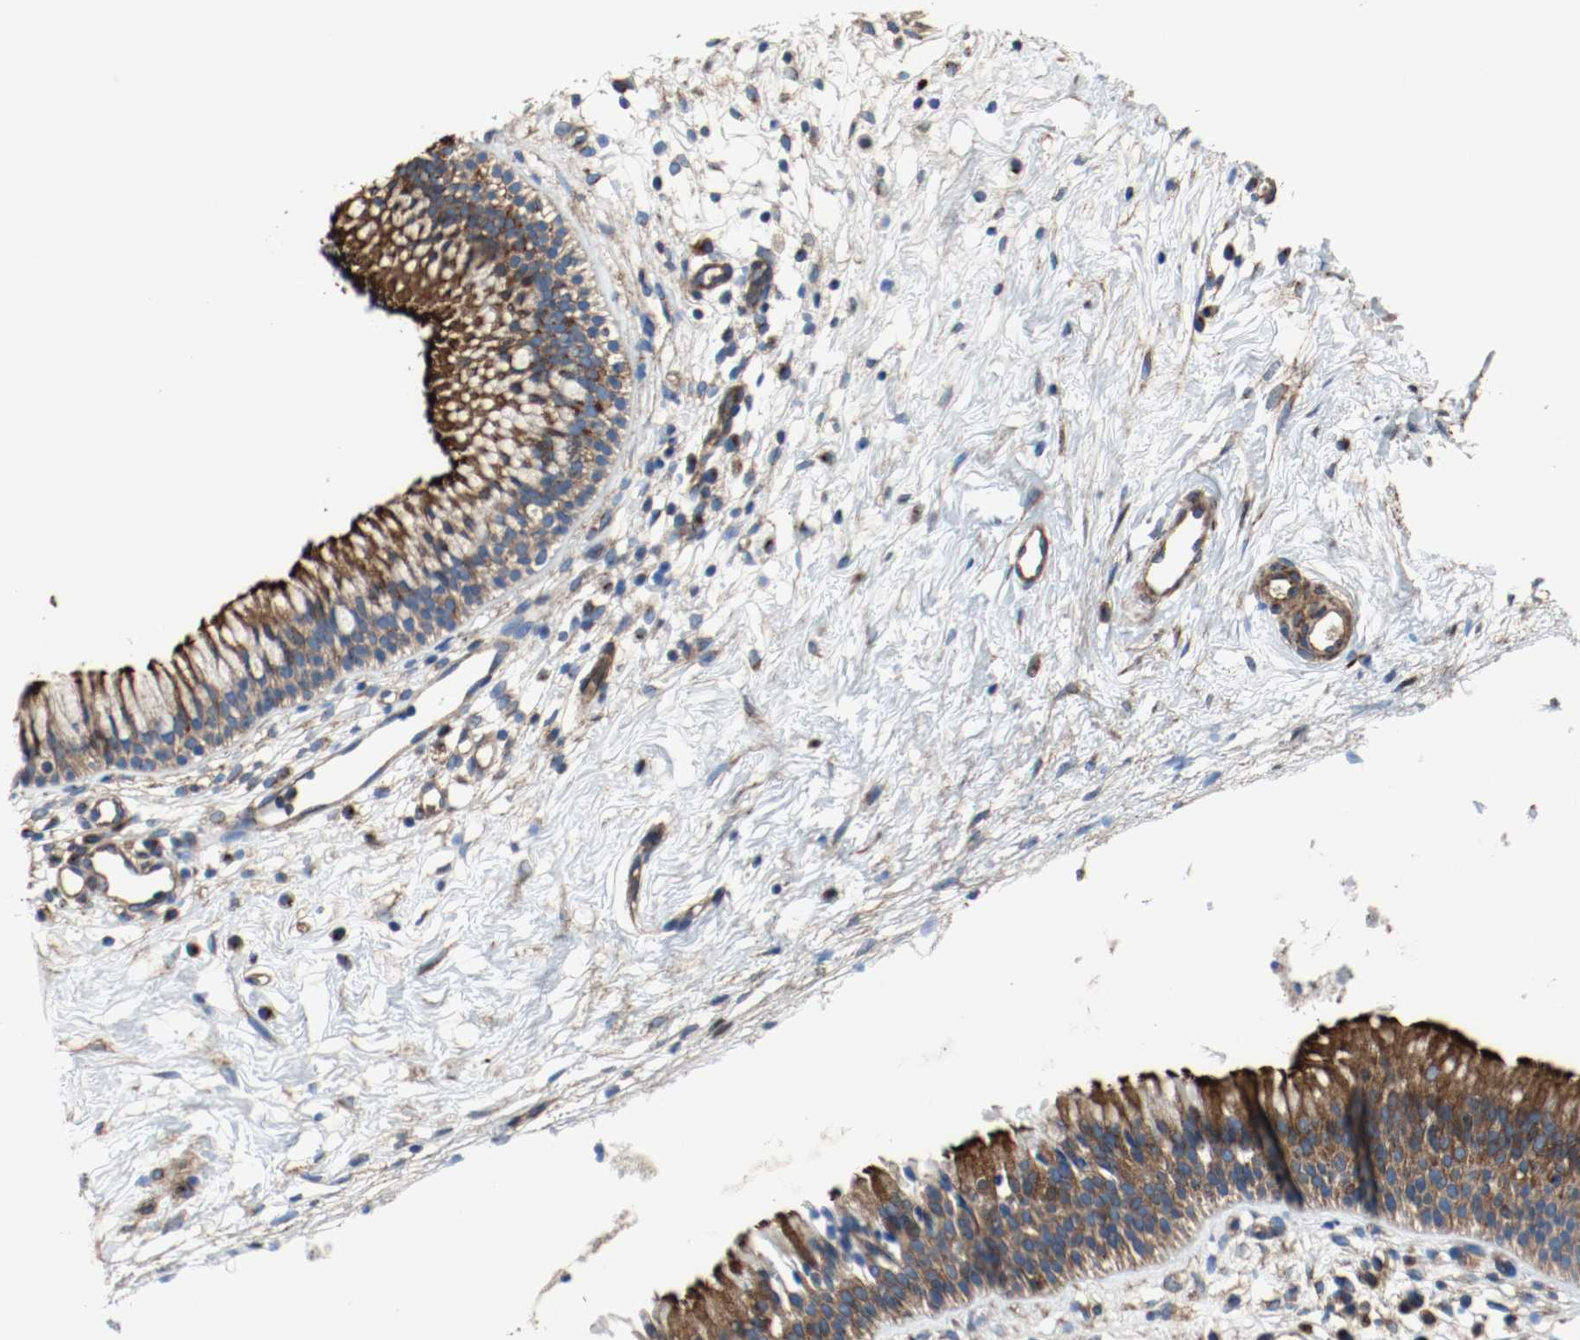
{"staining": {"intensity": "strong", "quantity": ">75%", "location": "cytoplasmic/membranous"}, "tissue": "nasopharynx", "cell_type": "Respiratory epithelial cells", "image_type": "normal", "snomed": [{"axis": "morphology", "description": "Normal tissue, NOS"}, {"axis": "topography", "description": "Nasopharynx"}], "caption": "Nasopharynx stained with immunohistochemistry demonstrates strong cytoplasmic/membranous staining in approximately >75% of respiratory epithelial cells. (Brightfield microscopy of DAB IHC at high magnification).", "gene": "TUBA3D", "patient": {"sex": "male", "age": 21}}